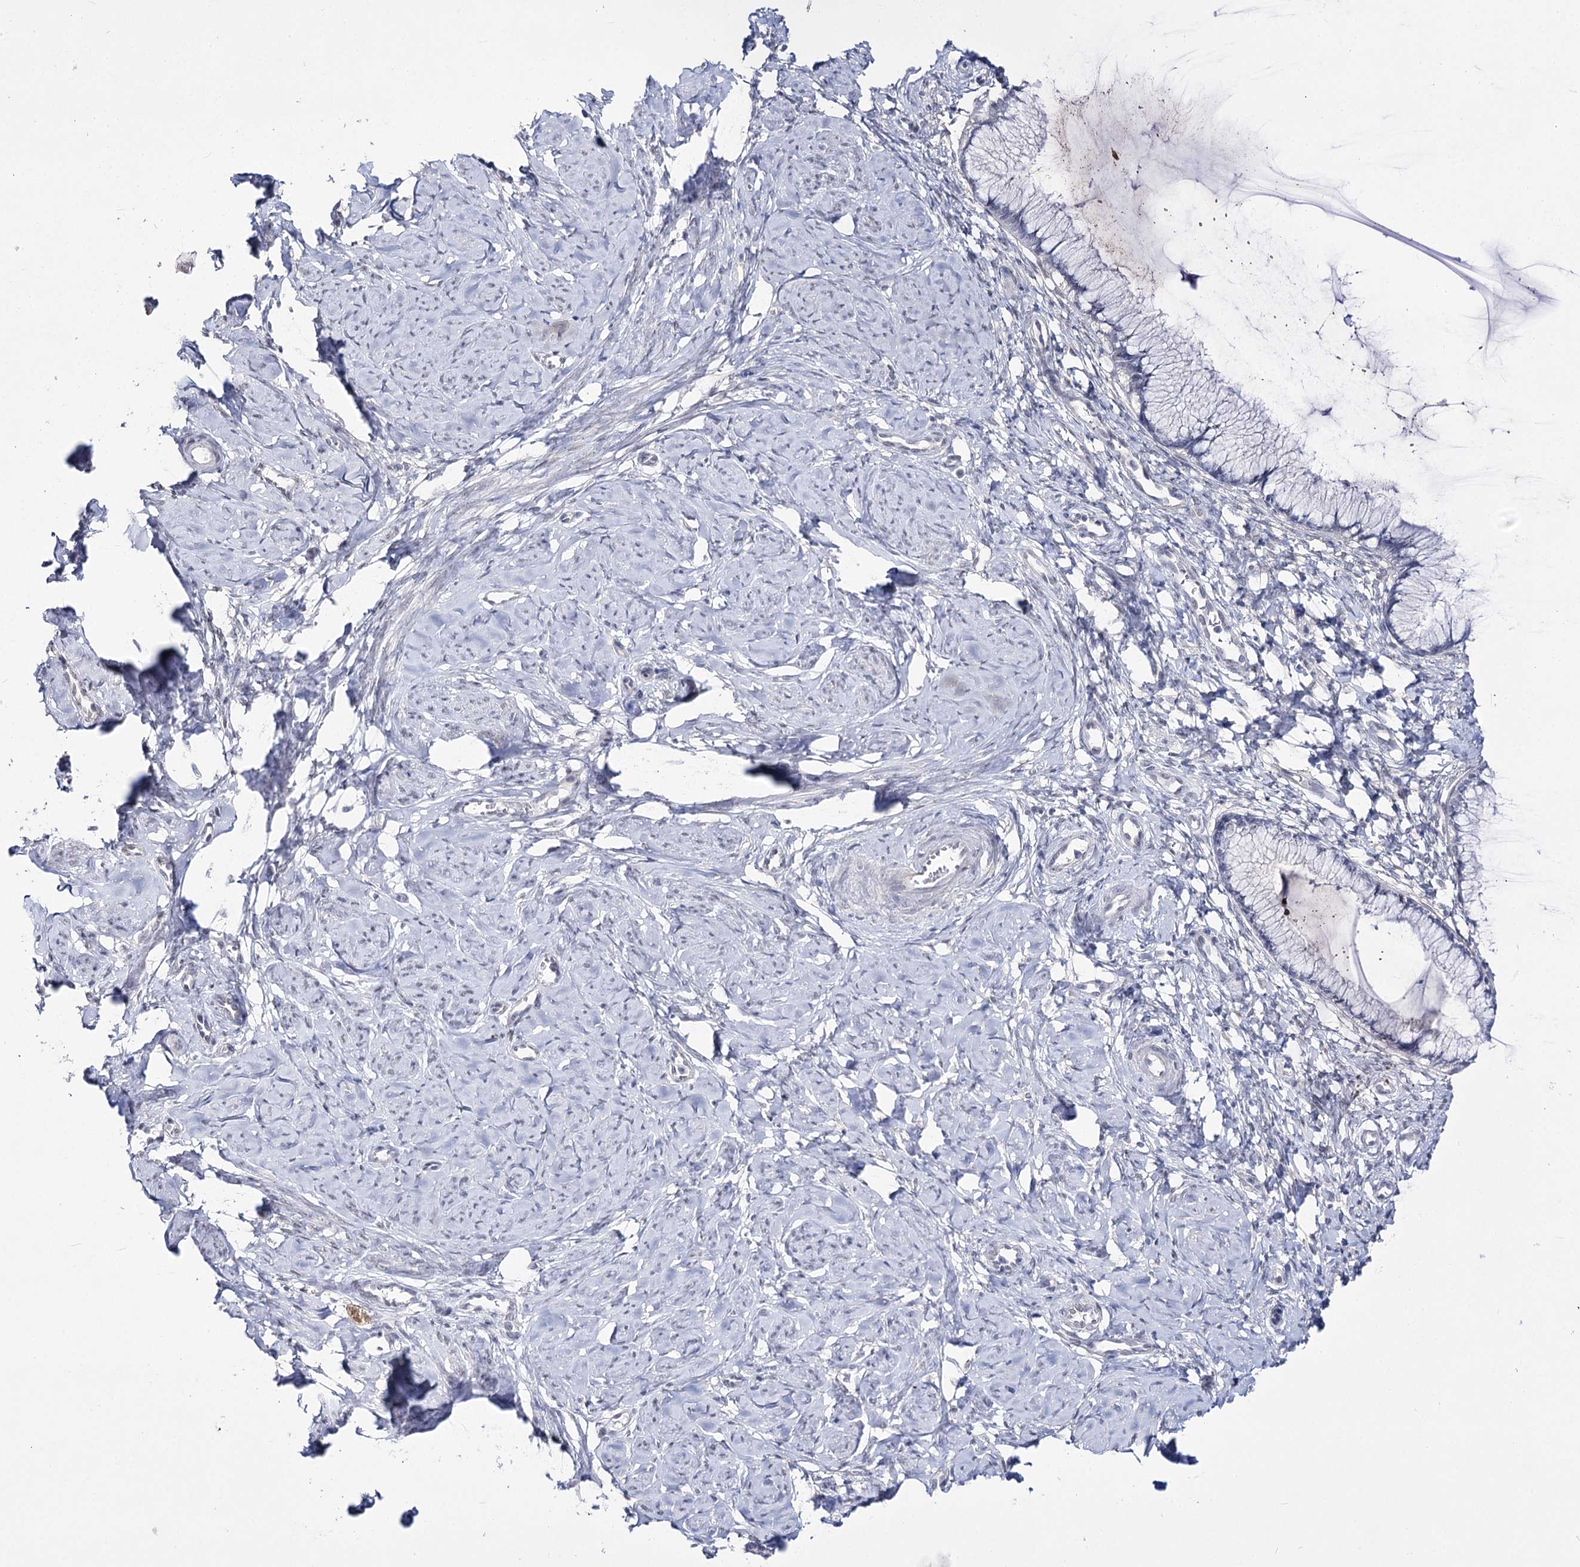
{"staining": {"intensity": "negative", "quantity": "none", "location": "none"}, "tissue": "cervix", "cell_type": "Glandular cells", "image_type": "normal", "snomed": [{"axis": "morphology", "description": "Normal tissue, NOS"}, {"axis": "morphology", "description": "Adenocarcinoma, NOS"}, {"axis": "topography", "description": "Cervix"}], "caption": "This image is of normal cervix stained with immunohistochemistry (IHC) to label a protein in brown with the nuclei are counter-stained blue. There is no expression in glandular cells.", "gene": "ATP10B", "patient": {"sex": "female", "age": 29}}